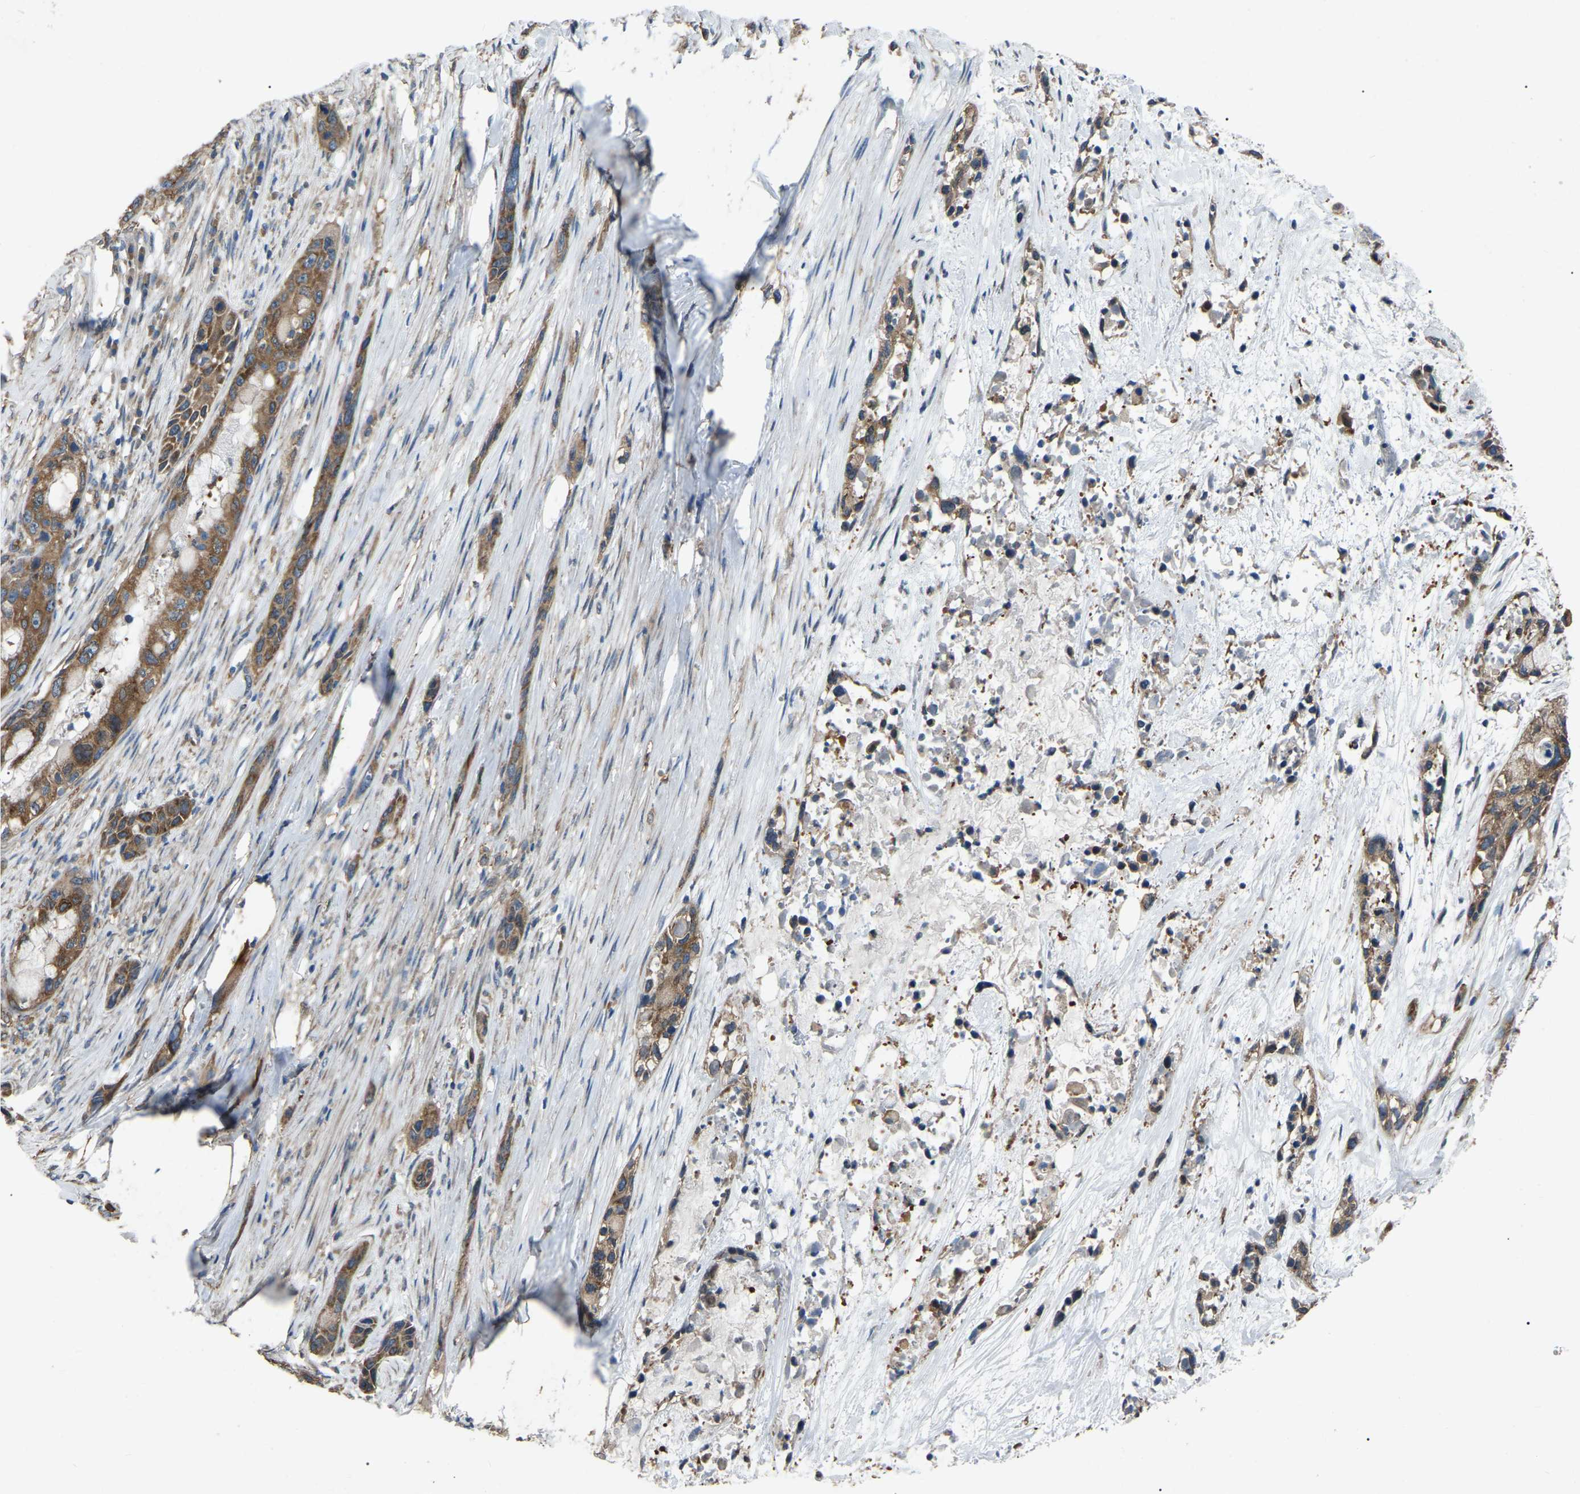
{"staining": {"intensity": "moderate", "quantity": ">75%", "location": "cytoplasmic/membranous"}, "tissue": "pancreatic cancer", "cell_type": "Tumor cells", "image_type": "cancer", "snomed": [{"axis": "morphology", "description": "Adenocarcinoma, NOS"}, {"axis": "topography", "description": "Pancreas"}], "caption": "This micrograph shows adenocarcinoma (pancreatic) stained with immunohistochemistry (IHC) to label a protein in brown. The cytoplasmic/membranous of tumor cells show moderate positivity for the protein. Nuclei are counter-stained blue.", "gene": "AIMP1", "patient": {"sex": "male", "age": 53}}